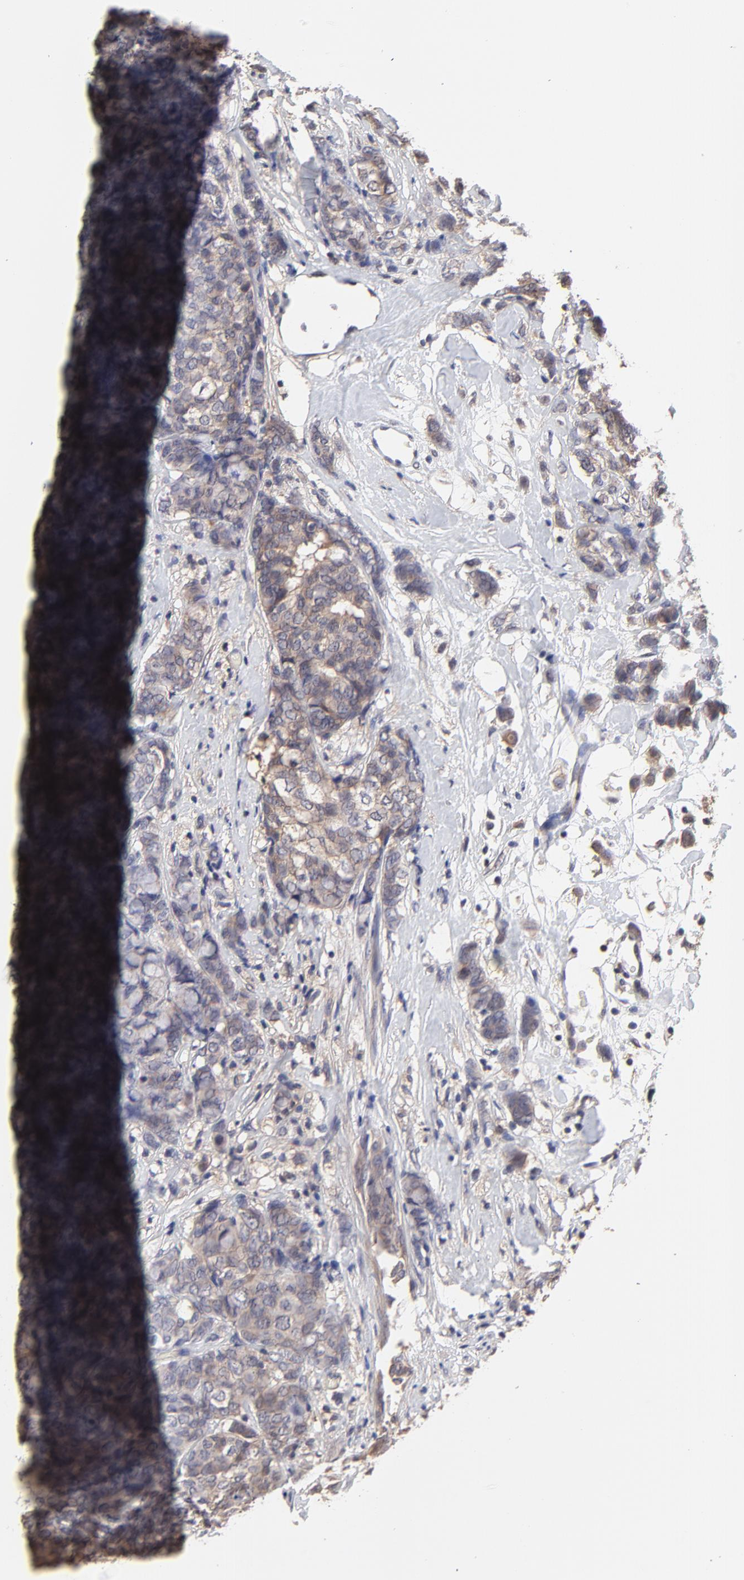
{"staining": {"intensity": "weak", "quantity": ">75%", "location": "cytoplasmic/membranous"}, "tissue": "breast cancer", "cell_type": "Tumor cells", "image_type": "cancer", "snomed": [{"axis": "morphology", "description": "Lobular carcinoma"}, {"axis": "topography", "description": "Breast"}], "caption": "This is a photomicrograph of IHC staining of breast lobular carcinoma, which shows weak positivity in the cytoplasmic/membranous of tumor cells.", "gene": "CCT2", "patient": {"sex": "female", "age": 60}}